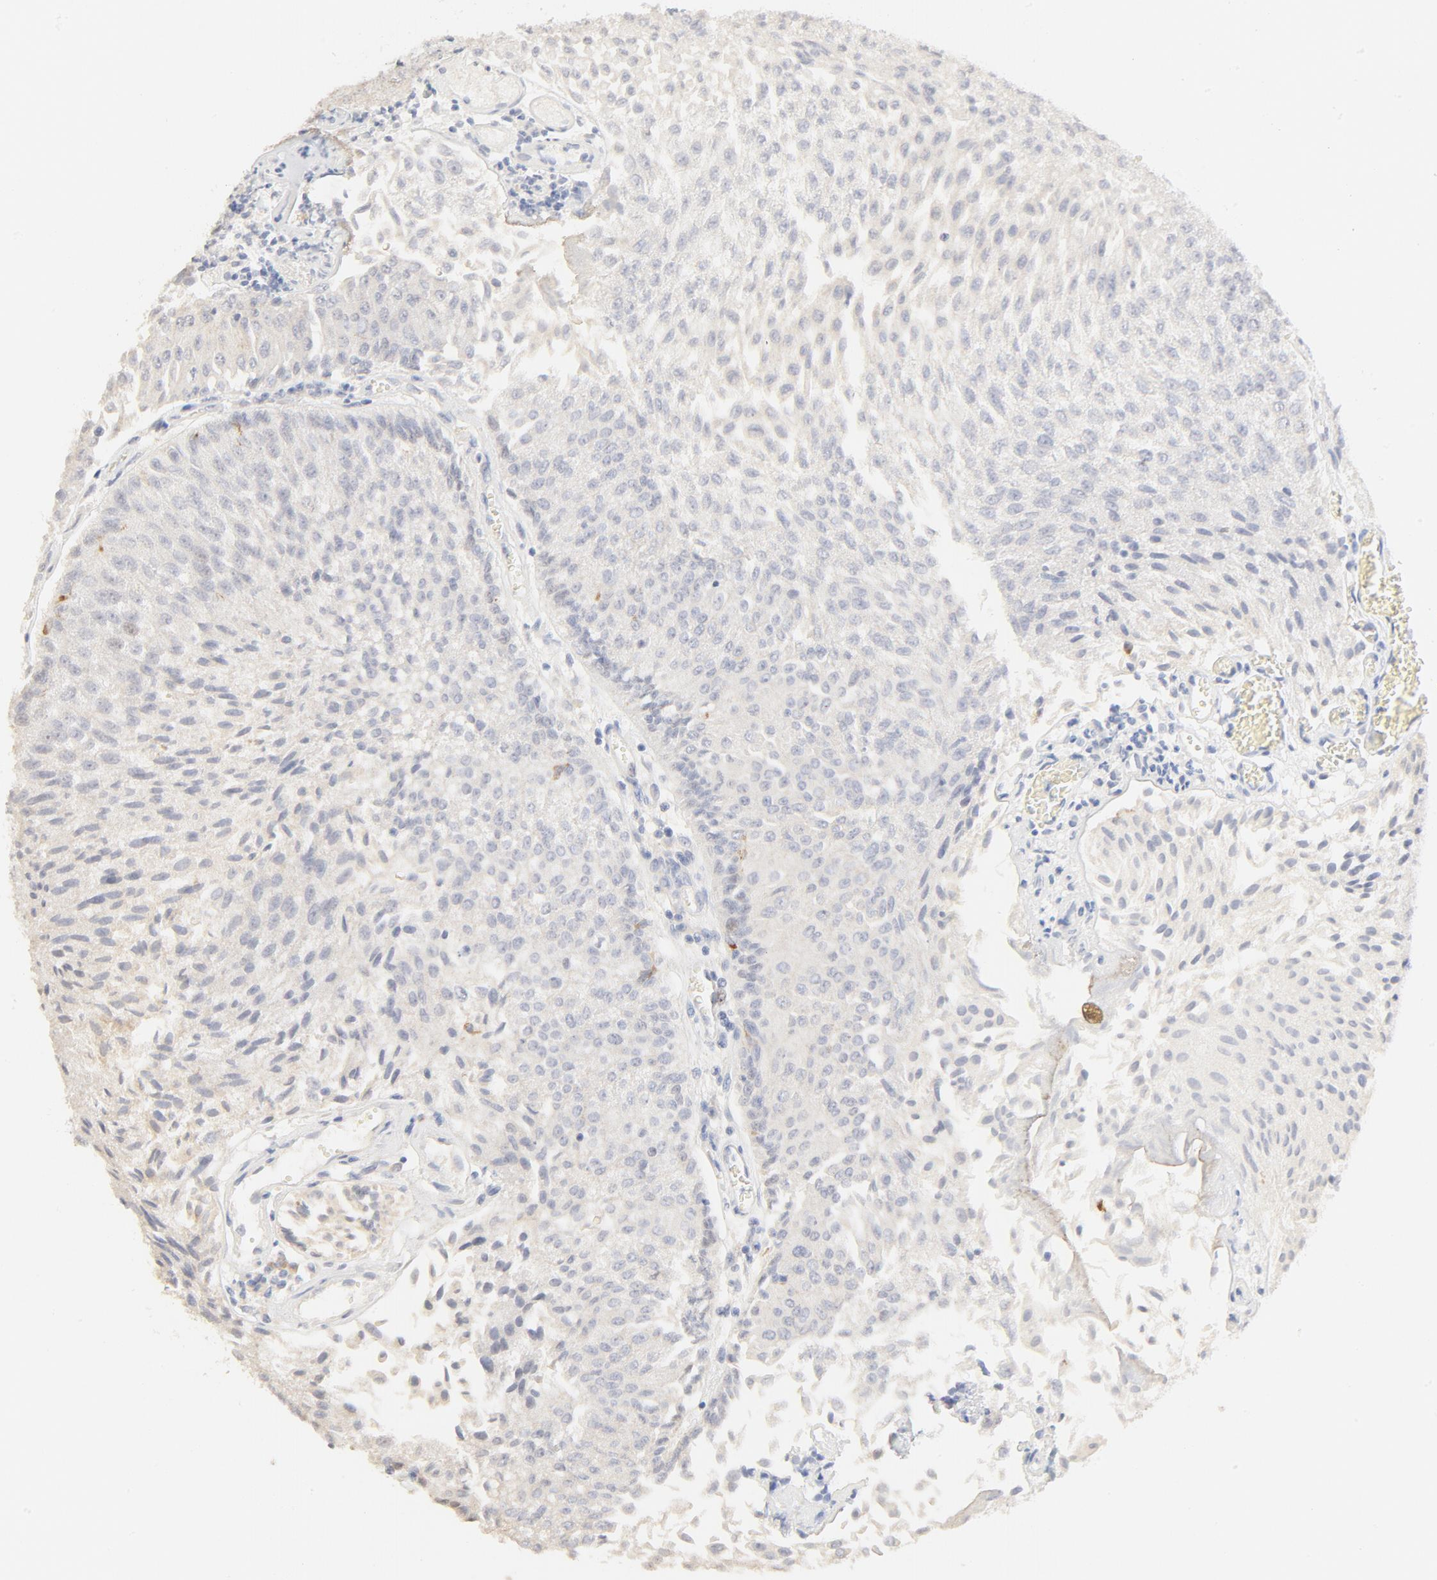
{"staining": {"intensity": "negative", "quantity": "none", "location": "none"}, "tissue": "urothelial cancer", "cell_type": "Tumor cells", "image_type": "cancer", "snomed": [{"axis": "morphology", "description": "Urothelial carcinoma, Low grade"}, {"axis": "topography", "description": "Urinary bladder"}], "caption": "There is no significant expression in tumor cells of urothelial cancer.", "gene": "FCGBP", "patient": {"sex": "male", "age": 86}}